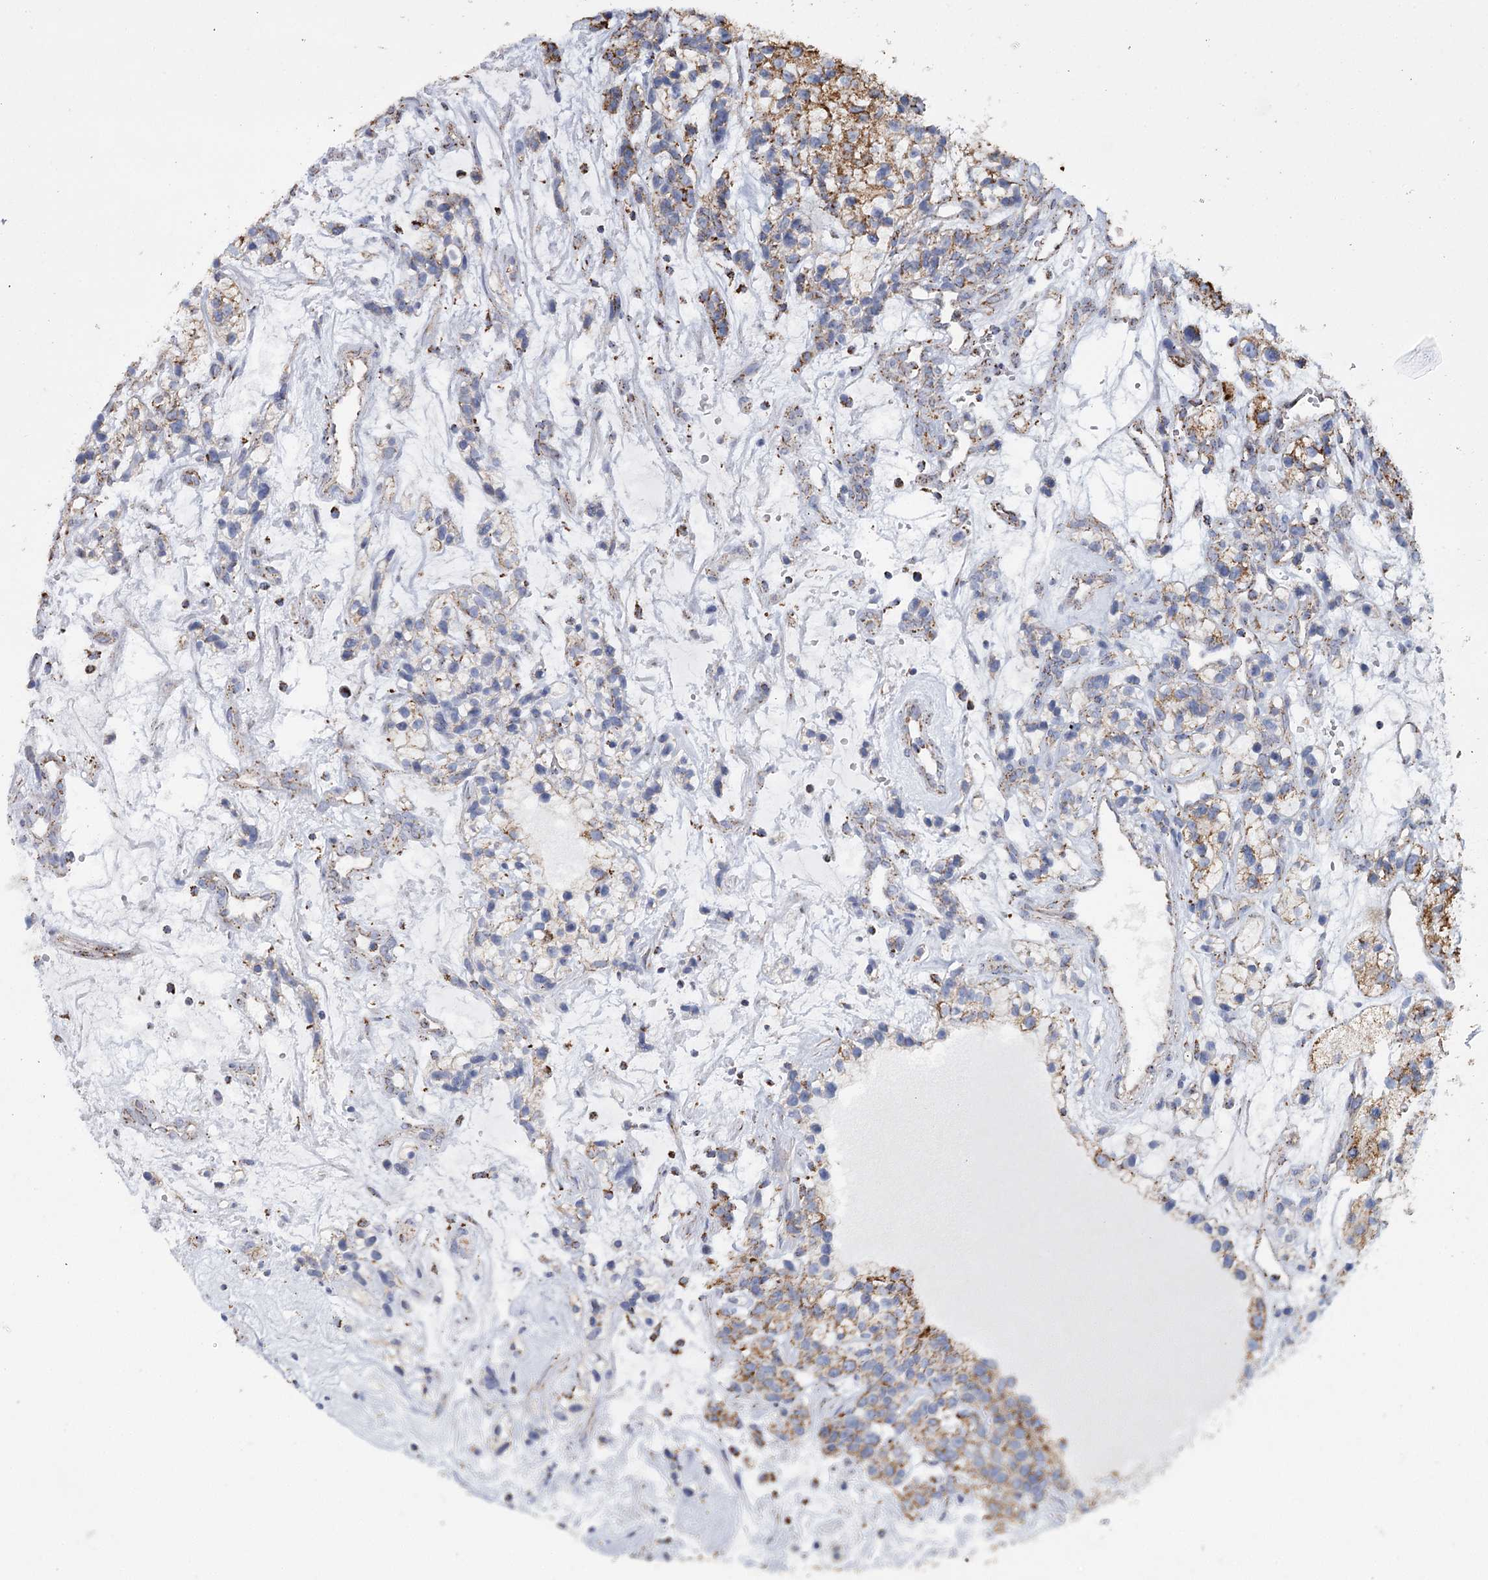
{"staining": {"intensity": "moderate", "quantity": ">75%", "location": "cytoplasmic/membranous"}, "tissue": "renal cancer", "cell_type": "Tumor cells", "image_type": "cancer", "snomed": [{"axis": "morphology", "description": "Adenocarcinoma, NOS"}, {"axis": "topography", "description": "Kidney"}], "caption": "The immunohistochemical stain highlights moderate cytoplasmic/membranous staining in tumor cells of renal cancer tissue.", "gene": "MRPL44", "patient": {"sex": "female", "age": 57}}